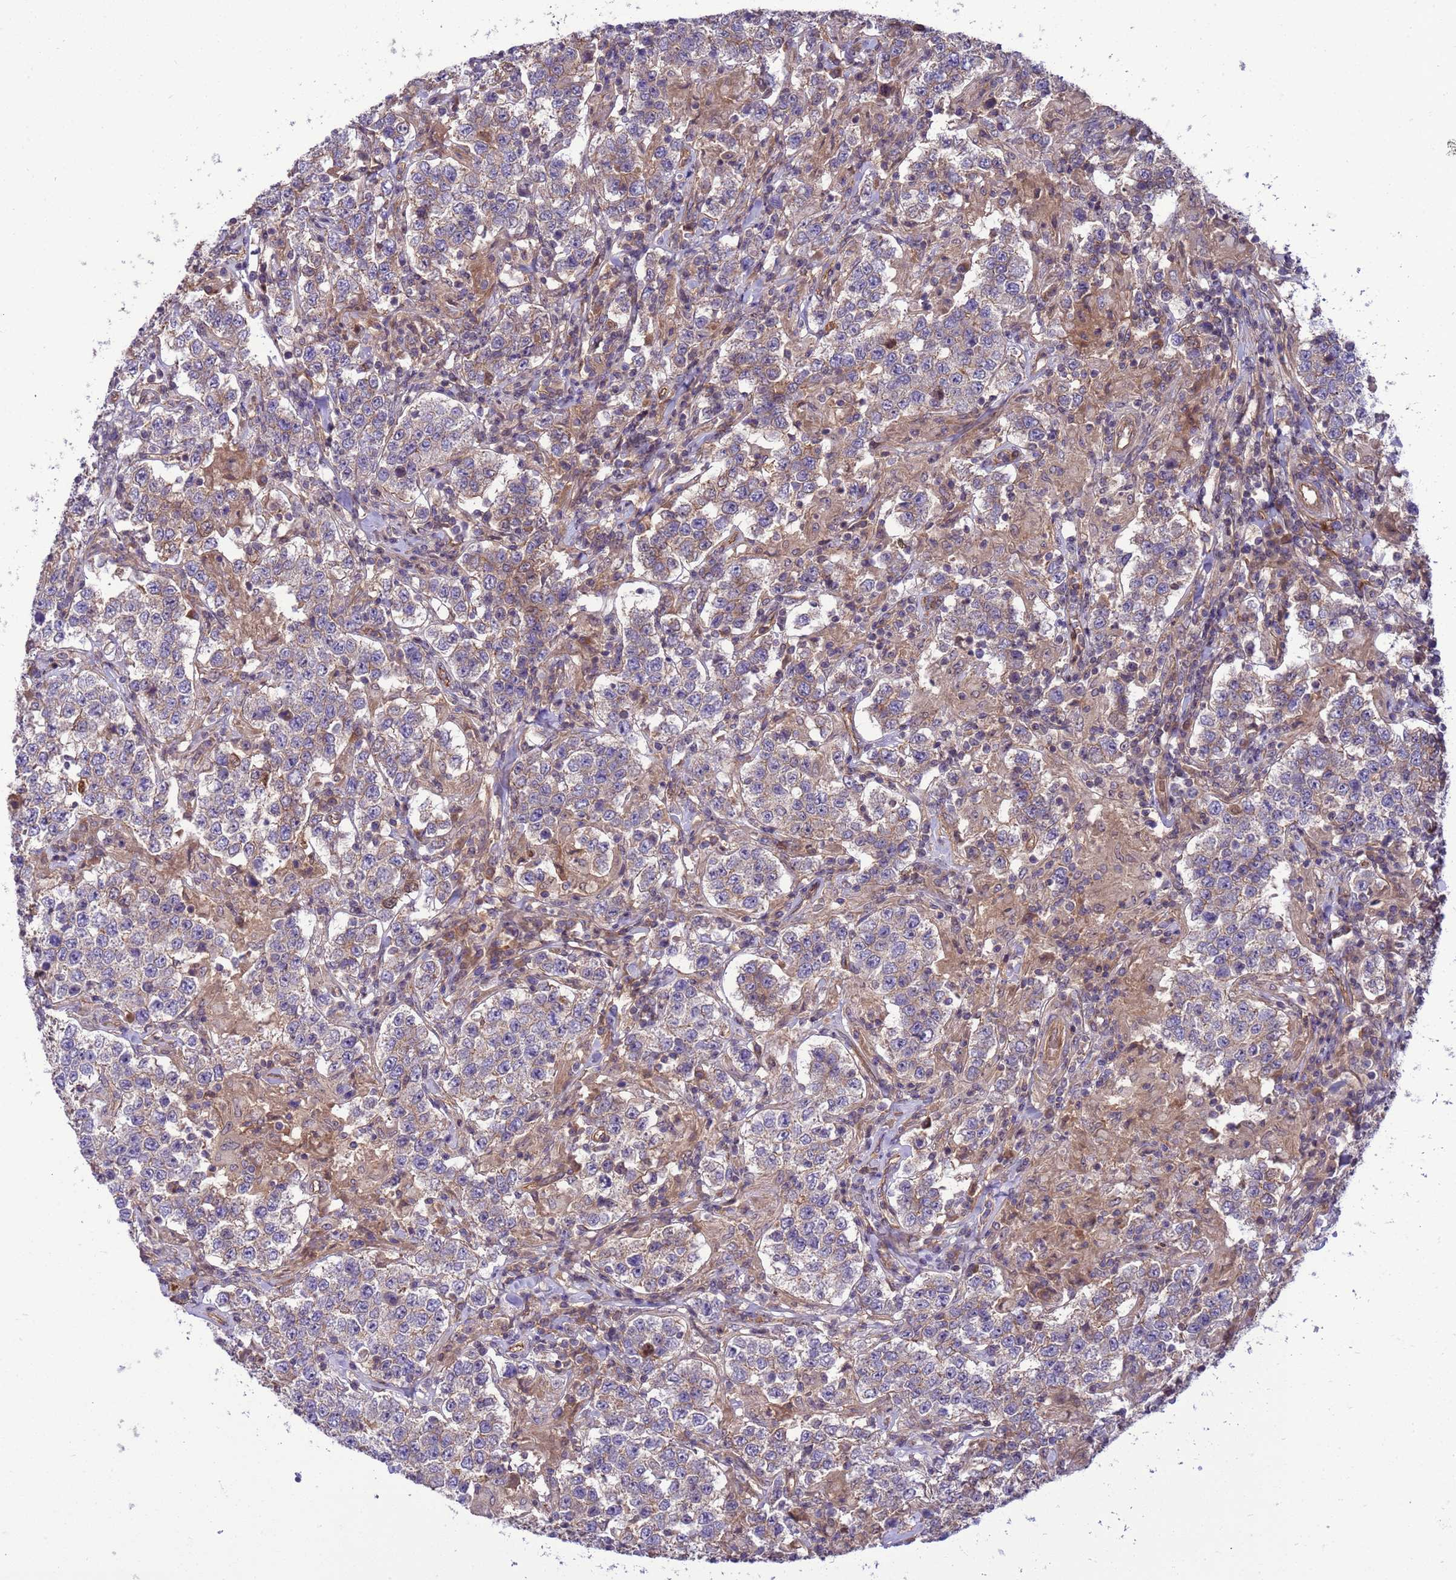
{"staining": {"intensity": "weak", "quantity": "25%-75%", "location": "cytoplasmic/membranous"}, "tissue": "testis cancer", "cell_type": "Tumor cells", "image_type": "cancer", "snomed": [{"axis": "morphology", "description": "Seminoma, NOS"}, {"axis": "morphology", "description": "Carcinoma, Embryonal, NOS"}, {"axis": "topography", "description": "Testis"}], "caption": "Weak cytoplasmic/membranous protein positivity is seen in approximately 25%-75% of tumor cells in testis cancer. Nuclei are stained in blue.", "gene": "SMCO3", "patient": {"sex": "male", "age": 41}}